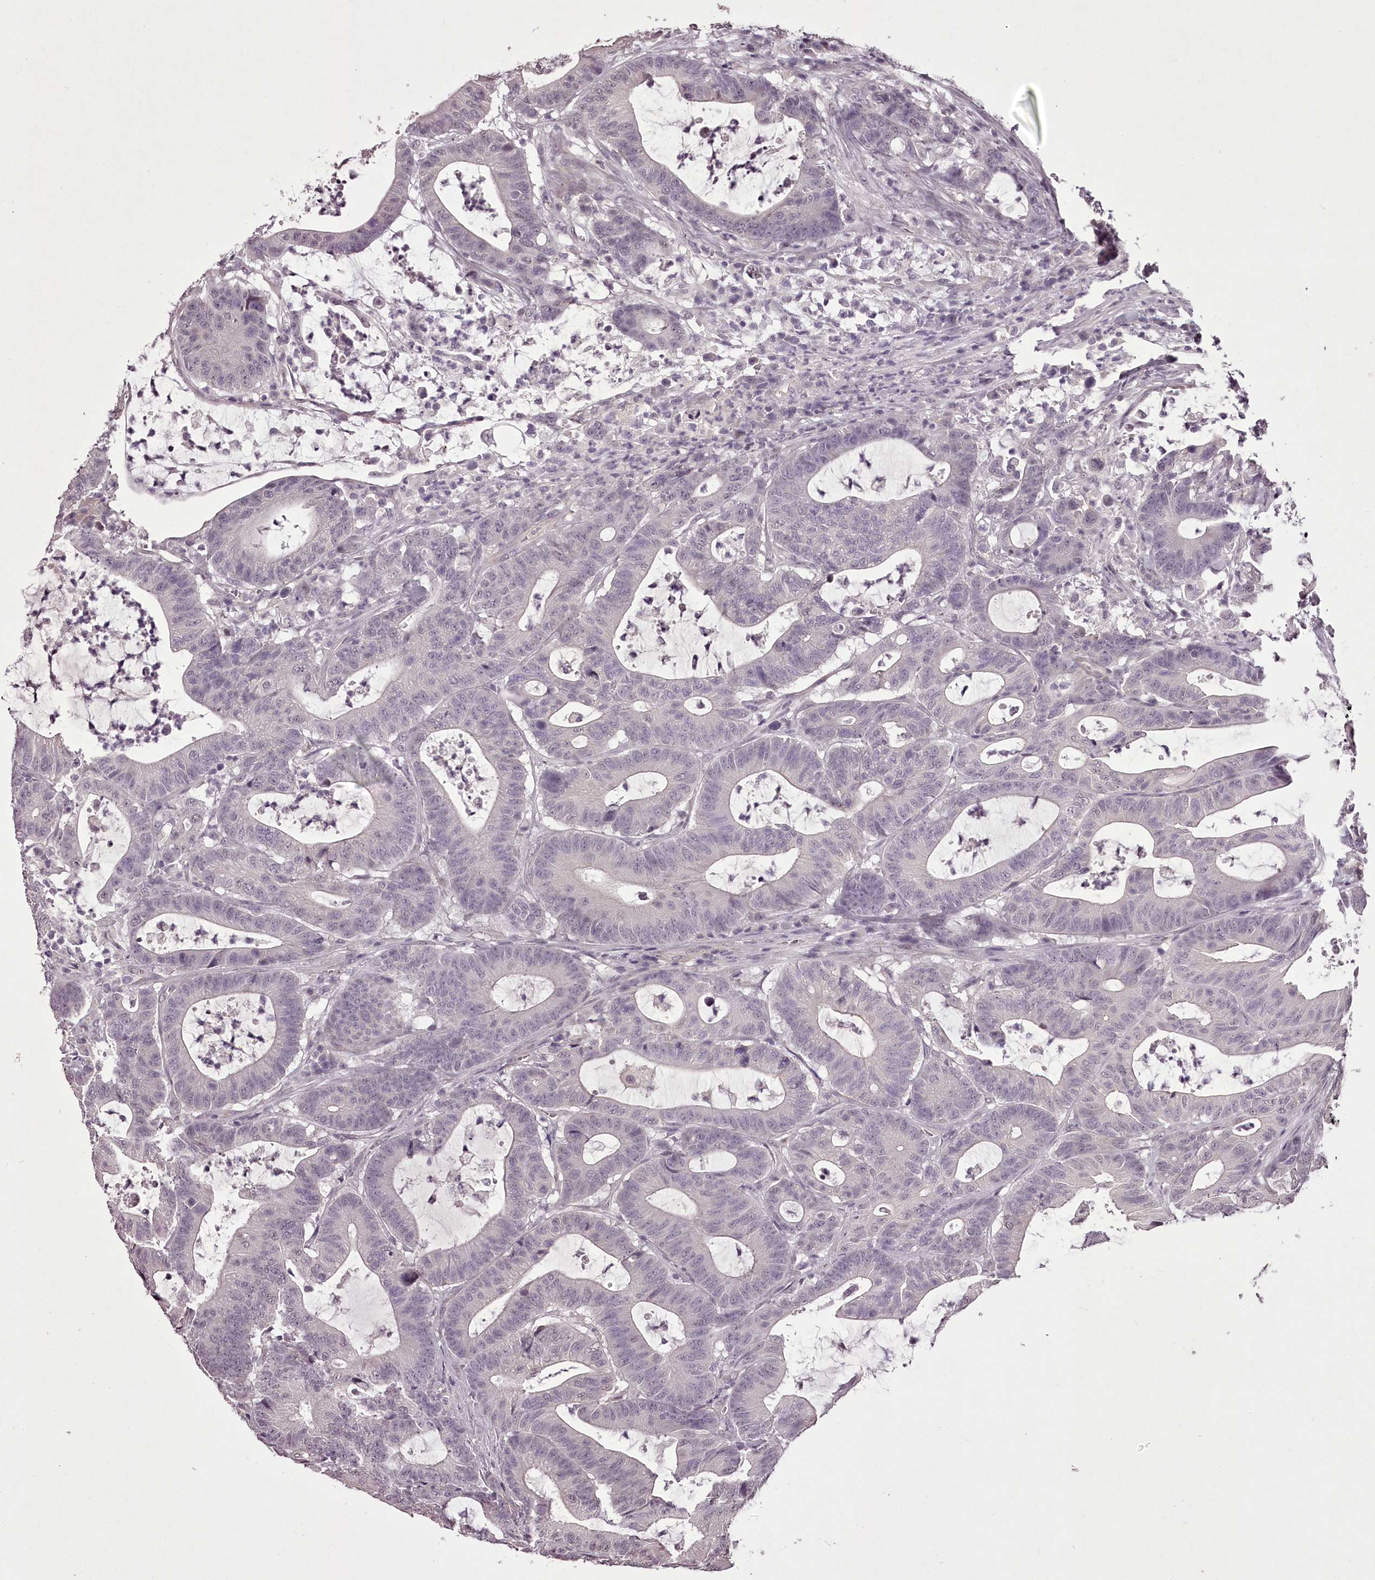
{"staining": {"intensity": "negative", "quantity": "none", "location": "none"}, "tissue": "colorectal cancer", "cell_type": "Tumor cells", "image_type": "cancer", "snomed": [{"axis": "morphology", "description": "Adenocarcinoma, NOS"}, {"axis": "topography", "description": "Colon"}], "caption": "High power microscopy photomicrograph of an IHC image of colorectal adenocarcinoma, revealing no significant staining in tumor cells. (Immunohistochemistry, brightfield microscopy, high magnification).", "gene": "C1orf56", "patient": {"sex": "female", "age": 84}}